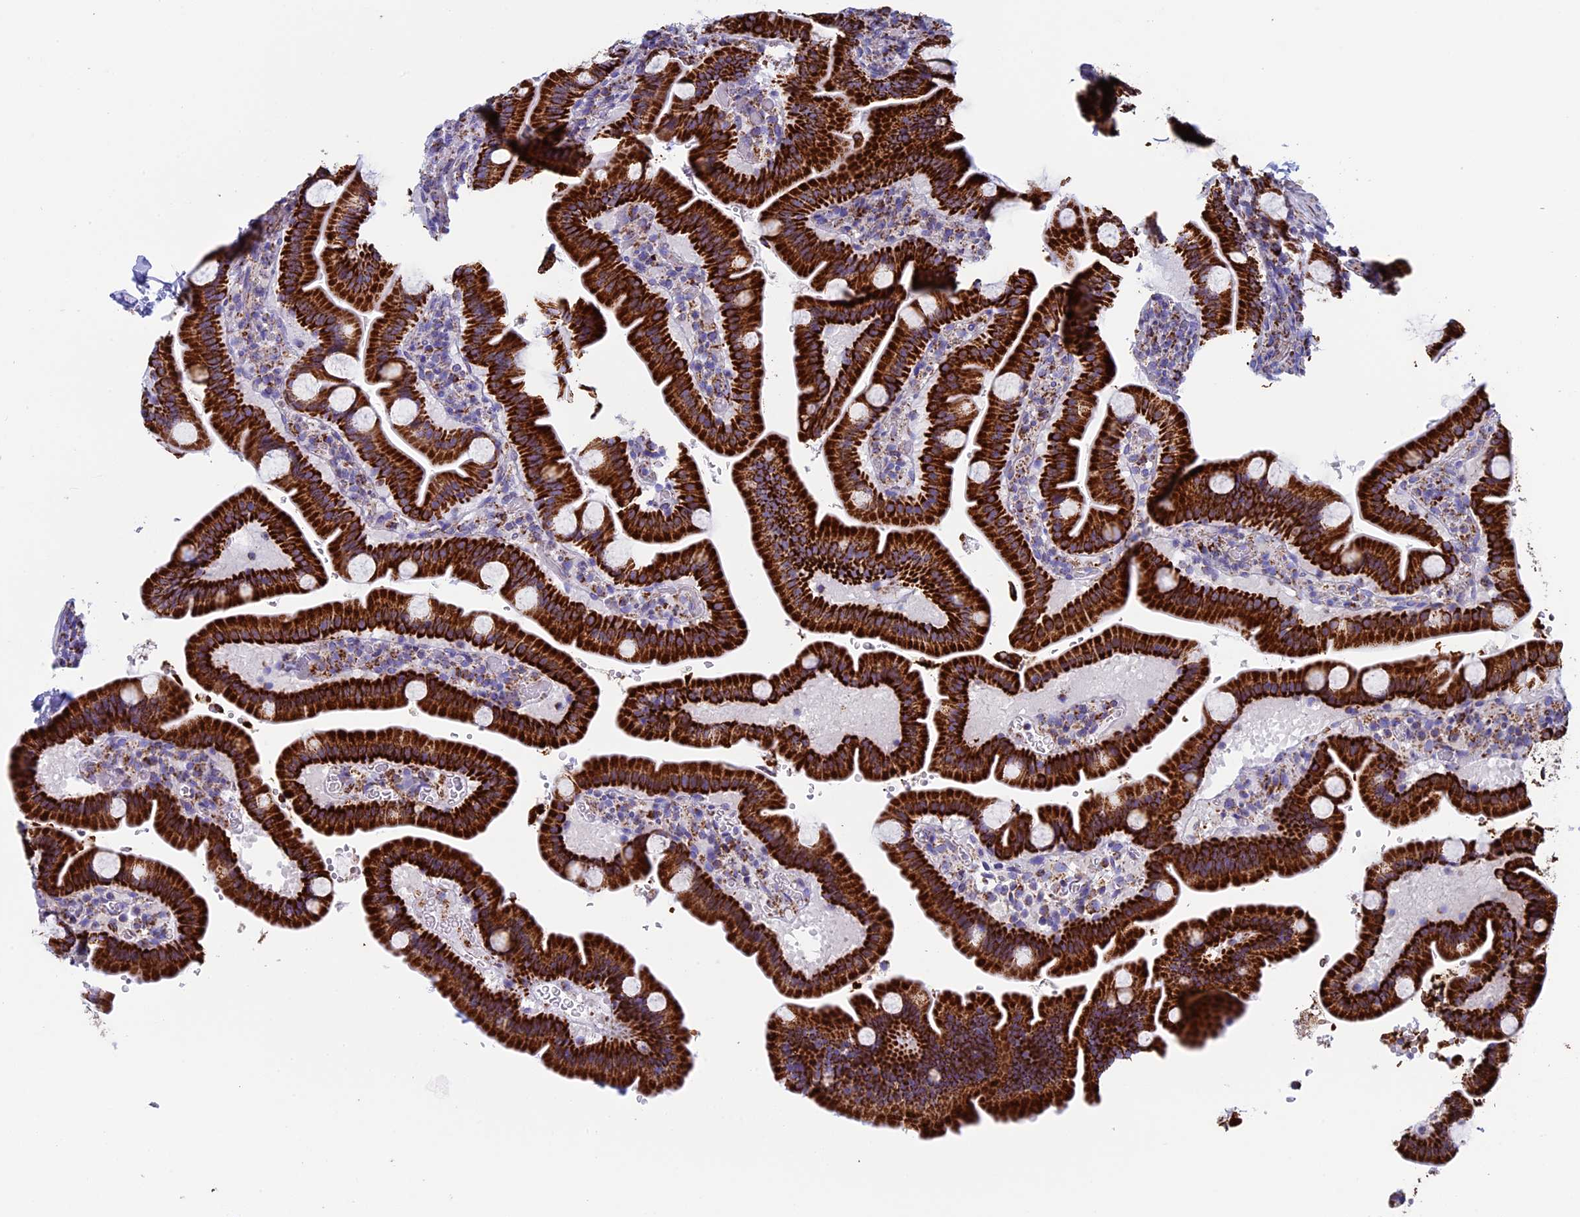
{"staining": {"intensity": "strong", "quantity": ">75%", "location": "cytoplasmic/membranous"}, "tissue": "duodenum", "cell_type": "Glandular cells", "image_type": "normal", "snomed": [{"axis": "morphology", "description": "Normal tissue, NOS"}, {"axis": "topography", "description": "Duodenum"}], "caption": "This is an image of immunohistochemistry (IHC) staining of benign duodenum, which shows strong positivity in the cytoplasmic/membranous of glandular cells.", "gene": "UQCRFS1", "patient": {"sex": "male", "age": 55}}